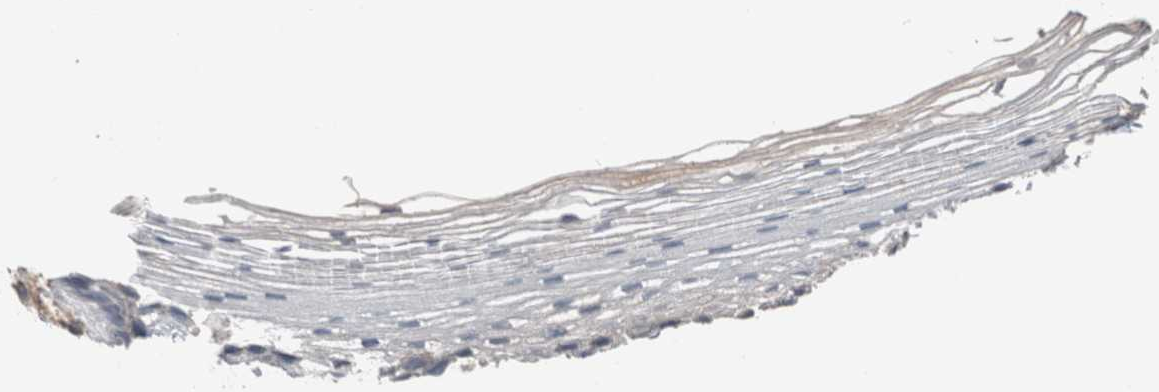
{"staining": {"intensity": "negative", "quantity": "none", "location": "none"}, "tissue": "vagina", "cell_type": "Squamous epithelial cells", "image_type": "normal", "snomed": [{"axis": "morphology", "description": "Normal tissue, NOS"}, {"axis": "topography", "description": "Vagina"}], "caption": "Protein analysis of normal vagina demonstrates no significant expression in squamous epithelial cells. (Brightfield microscopy of DAB (3,3'-diaminobenzidine) immunohistochemistry (IHC) at high magnification).", "gene": "ERAP2", "patient": {"sex": "female", "age": 46}}